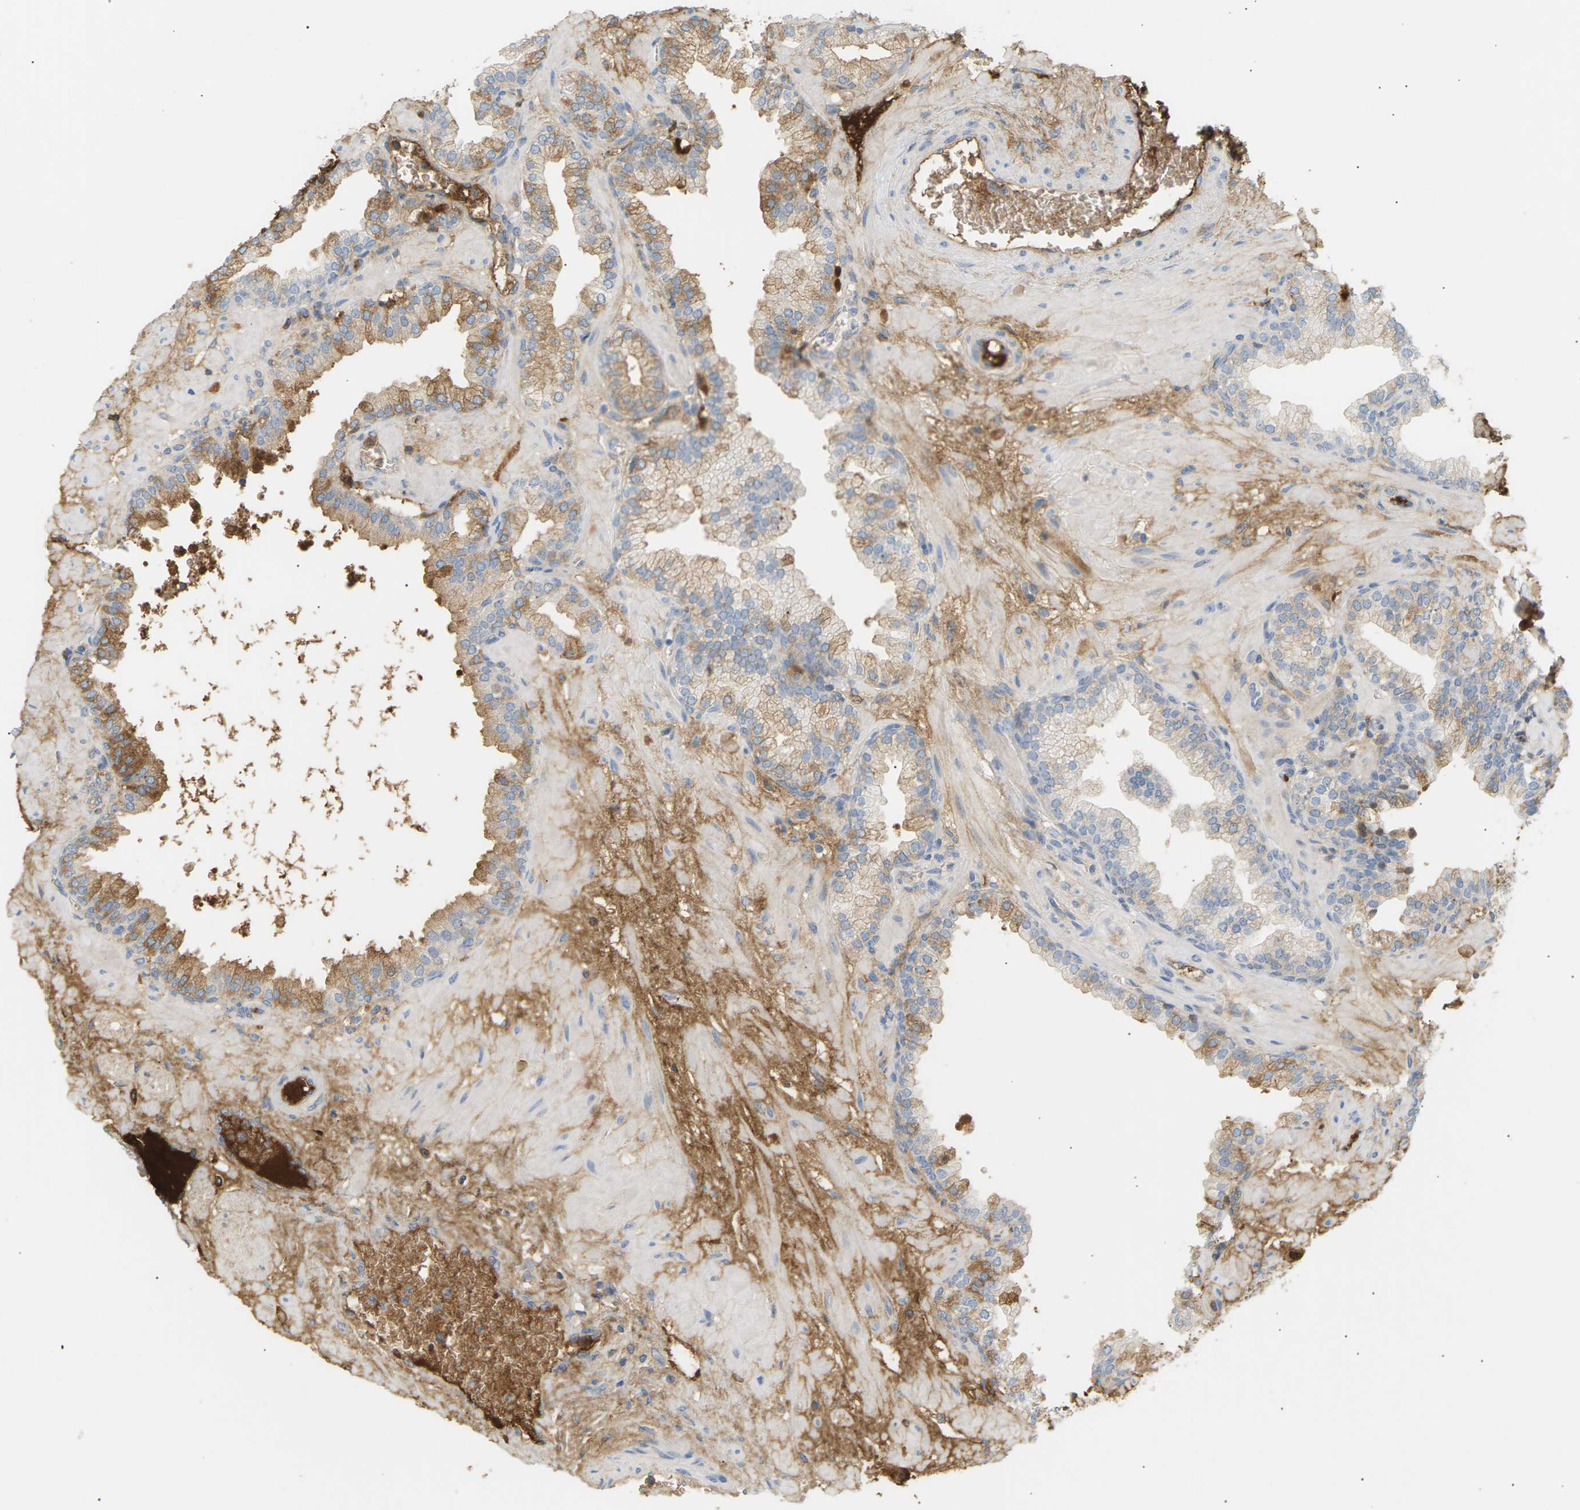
{"staining": {"intensity": "weak", "quantity": "<25%", "location": "cytoplasmic/membranous"}, "tissue": "prostate", "cell_type": "Glandular cells", "image_type": "normal", "snomed": [{"axis": "morphology", "description": "Normal tissue, NOS"}, {"axis": "morphology", "description": "Urothelial carcinoma, Low grade"}, {"axis": "topography", "description": "Urinary bladder"}, {"axis": "topography", "description": "Prostate"}], "caption": "Immunohistochemistry of normal prostate exhibits no staining in glandular cells.", "gene": "IGLC3", "patient": {"sex": "male", "age": 60}}